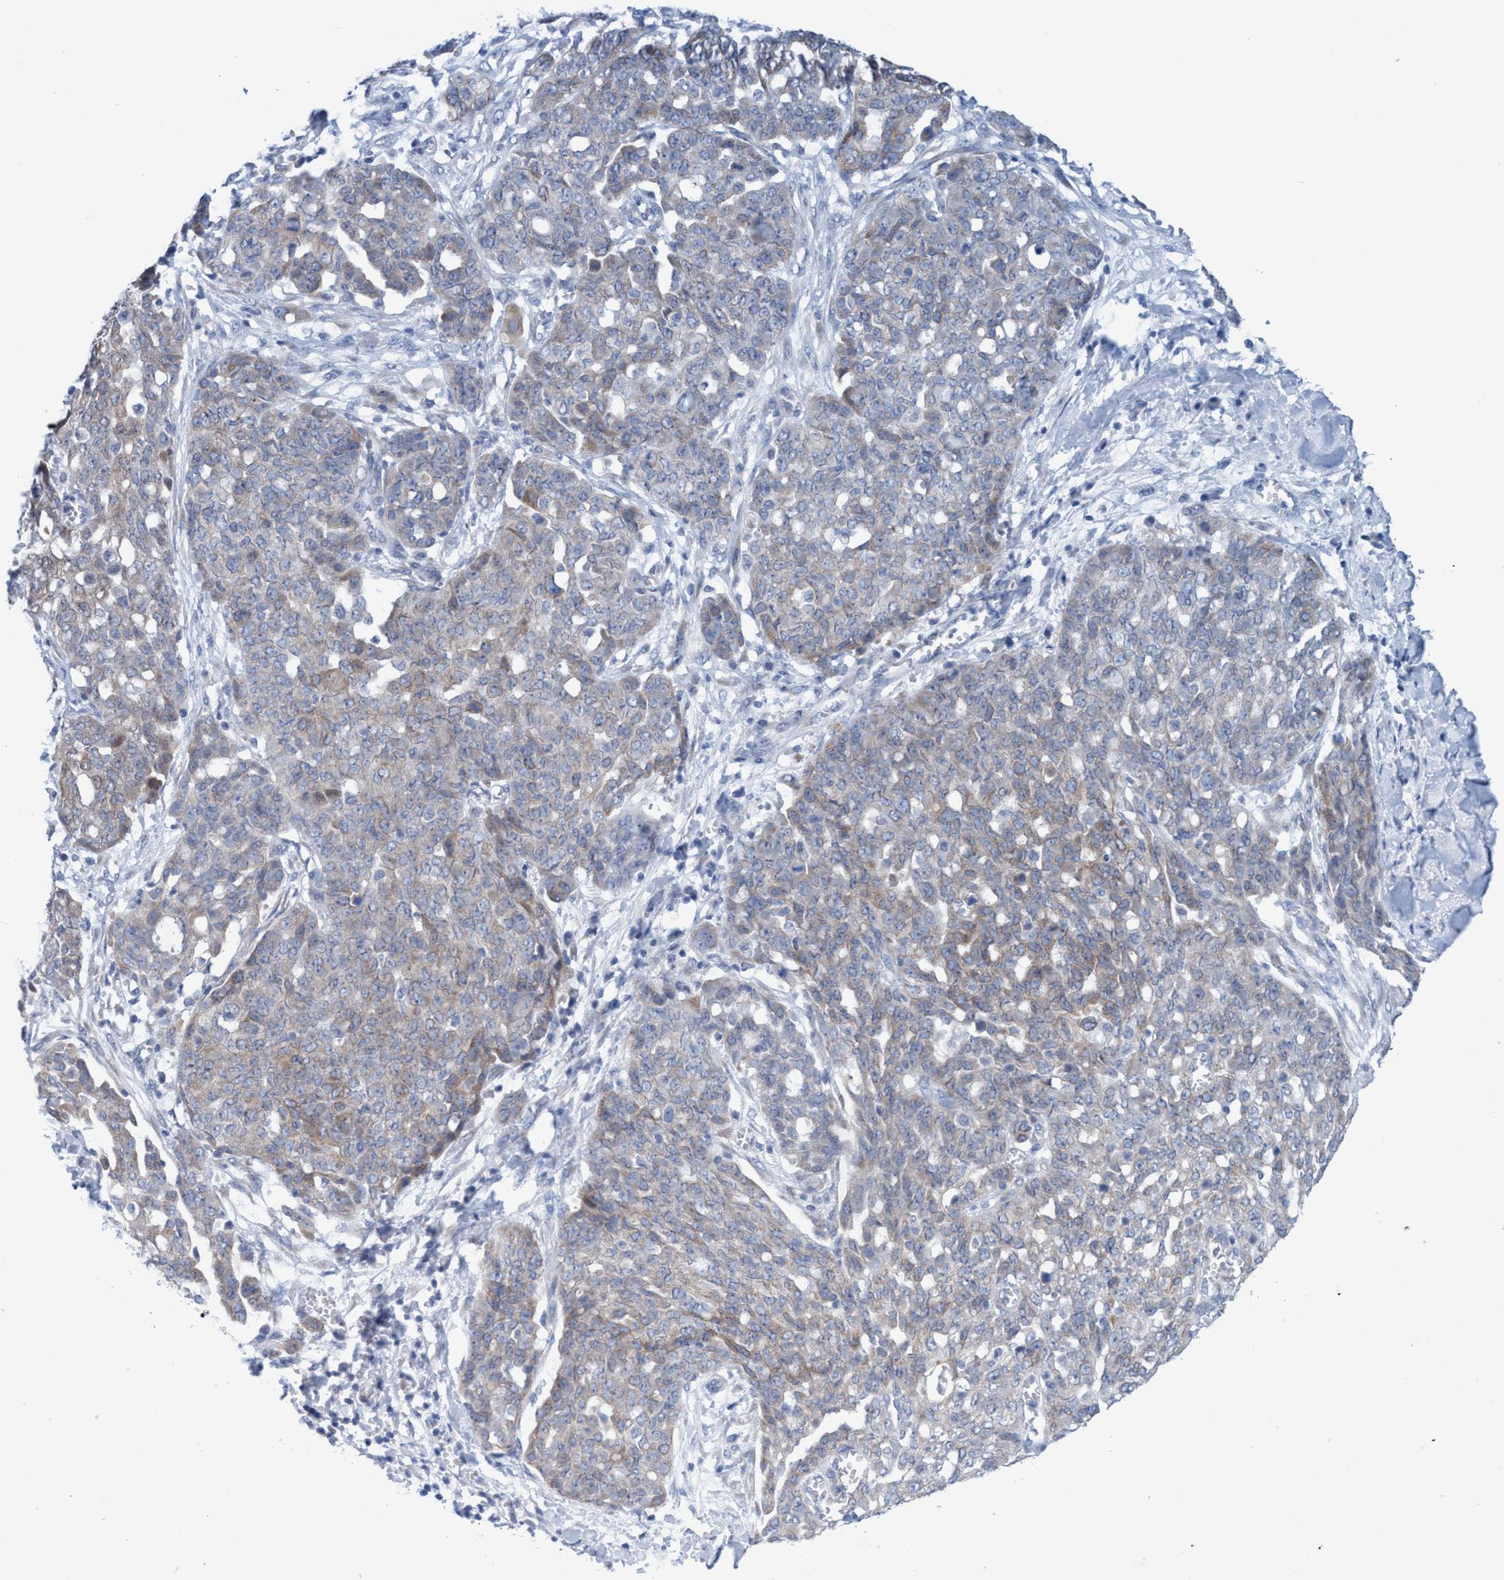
{"staining": {"intensity": "weak", "quantity": "25%-75%", "location": "cytoplasmic/membranous"}, "tissue": "ovarian cancer", "cell_type": "Tumor cells", "image_type": "cancer", "snomed": [{"axis": "morphology", "description": "Cystadenocarcinoma, serous, NOS"}, {"axis": "topography", "description": "Soft tissue"}, {"axis": "topography", "description": "Ovary"}], "caption": "Immunohistochemical staining of human ovarian cancer reveals low levels of weak cytoplasmic/membranous protein expression in approximately 25%-75% of tumor cells. (brown staining indicates protein expression, while blue staining denotes nuclei).", "gene": "RSAD1", "patient": {"sex": "female", "age": 57}}